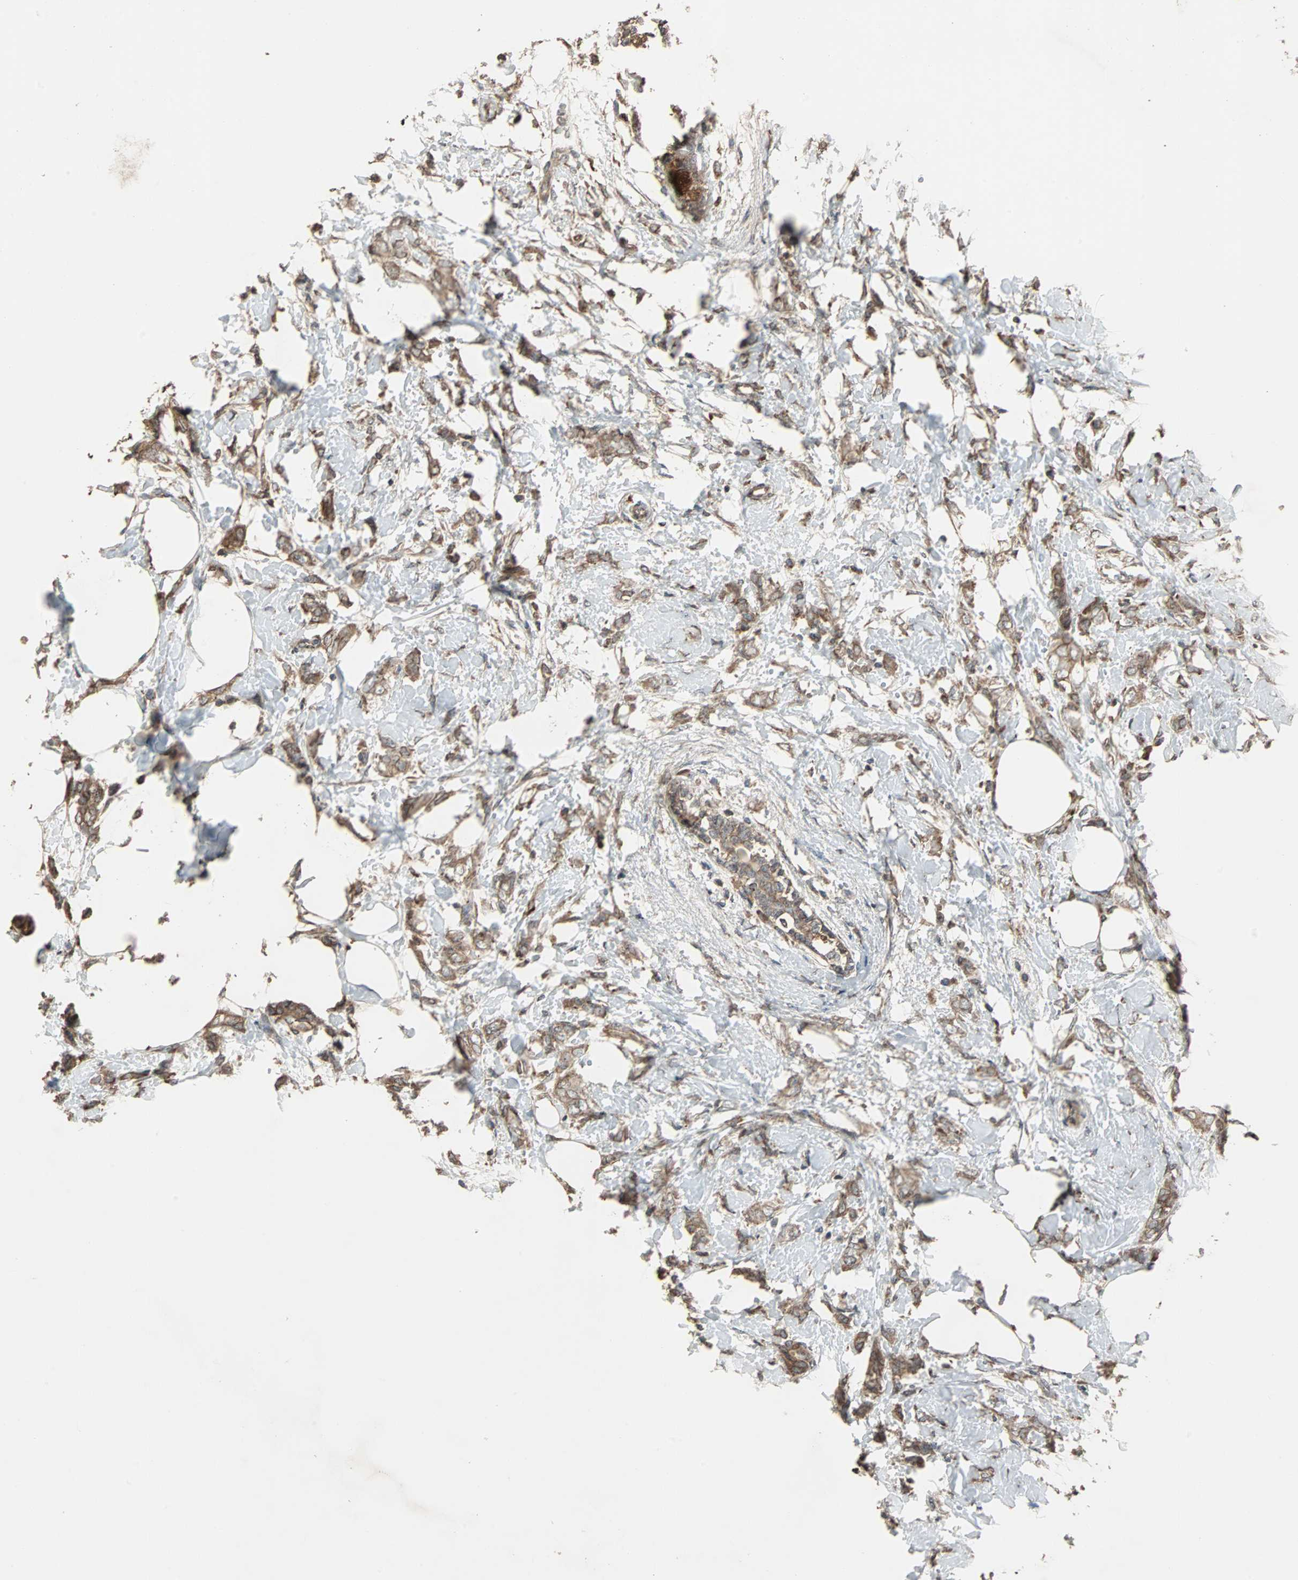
{"staining": {"intensity": "moderate", "quantity": ">75%", "location": "cytoplasmic/membranous"}, "tissue": "breast cancer", "cell_type": "Tumor cells", "image_type": "cancer", "snomed": [{"axis": "morphology", "description": "Lobular carcinoma, in situ"}, {"axis": "morphology", "description": "Lobular carcinoma"}, {"axis": "topography", "description": "Breast"}], "caption": "Immunohistochemical staining of breast lobular carcinoma demonstrates moderate cytoplasmic/membranous protein positivity in approximately >75% of tumor cells. The staining was performed using DAB, with brown indicating positive protein expression. Nuclei are stained blue with hematoxylin.", "gene": "RAB7A", "patient": {"sex": "female", "age": 41}}